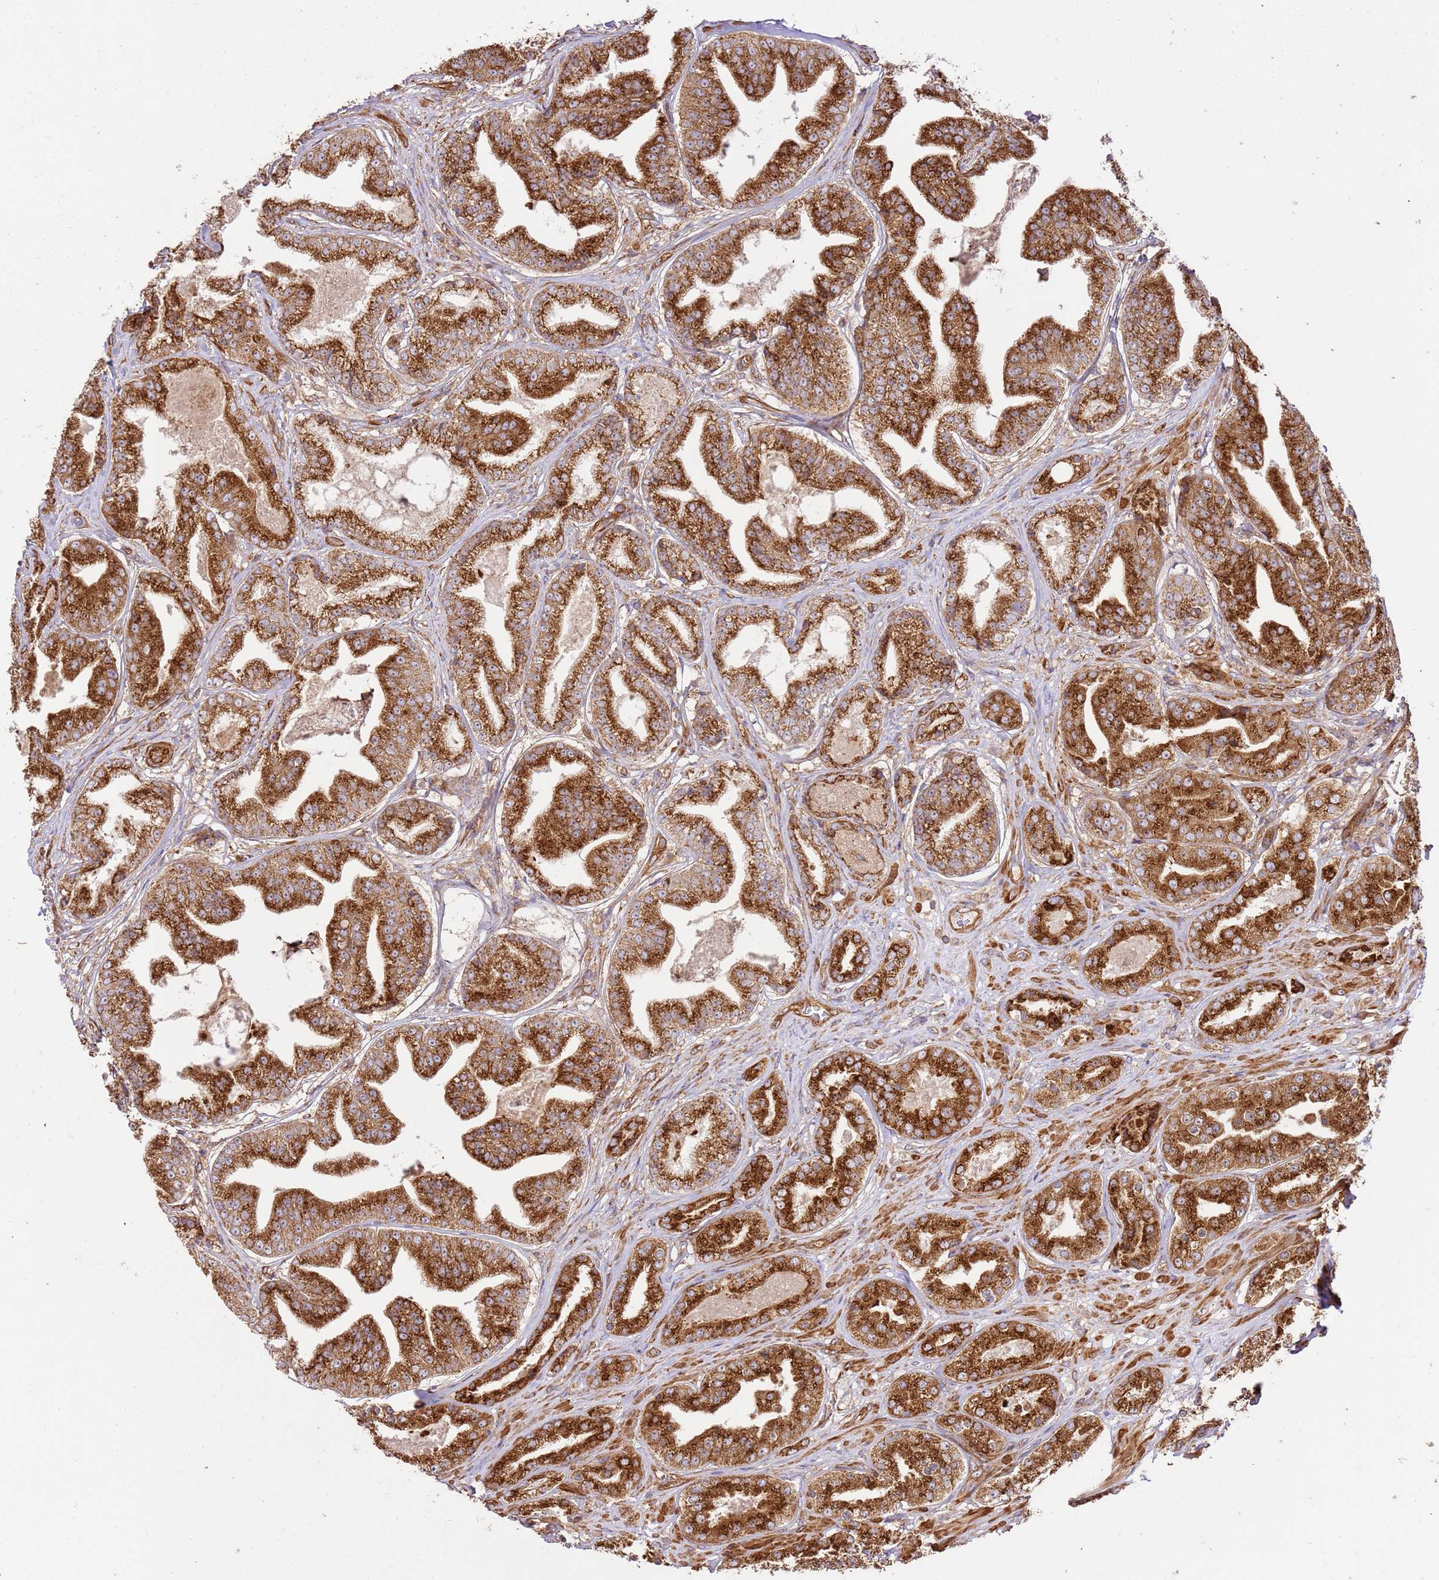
{"staining": {"intensity": "strong", "quantity": ">75%", "location": "cytoplasmic/membranous"}, "tissue": "prostate cancer", "cell_type": "Tumor cells", "image_type": "cancer", "snomed": [{"axis": "morphology", "description": "Adenocarcinoma, High grade"}, {"axis": "topography", "description": "Prostate"}], "caption": "IHC micrograph of neoplastic tissue: human high-grade adenocarcinoma (prostate) stained using immunohistochemistry (IHC) reveals high levels of strong protein expression localized specifically in the cytoplasmic/membranous of tumor cells, appearing as a cytoplasmic/membranous brown color.", "gene": "ZBTB39", "patient": {"sex": "male", "age": 63}}